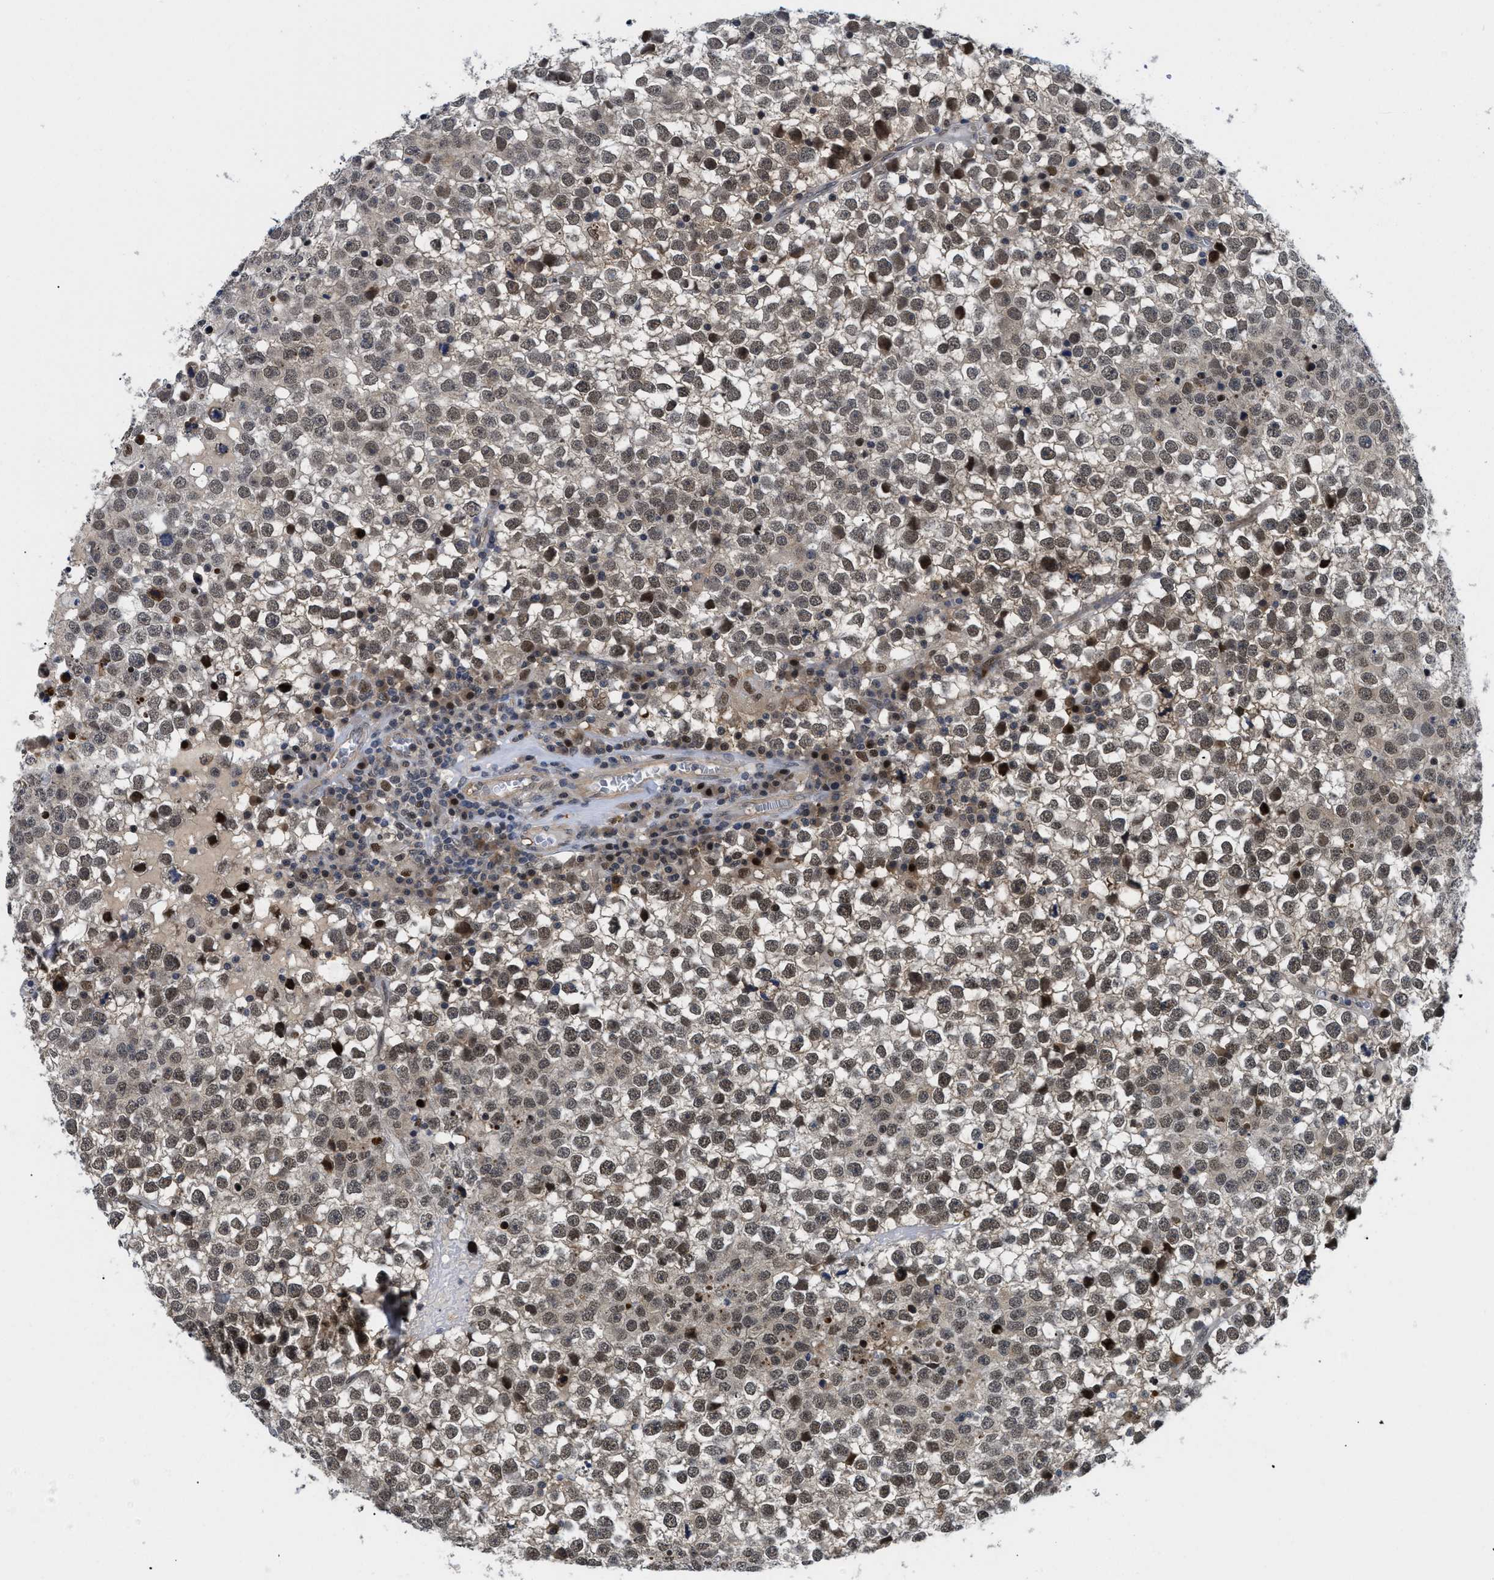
{"staining": {"intensity": "moderate", "quantity": ">75%", "location": "nuclear"}, "tissue": "testis cancer", "cell_type": "Tumor cells", "image_type": "cancer", "snomed": [{"axis": "morphology", "description": "Seminoma, NOS"}, {"axis": "topography", "description": "Testis"}], "caption": "Immunohistochemistry (IHC) (DAB (3,3'-diaminobenzidine)) staining of human testis cancer (seminoma) exhibits moderate nuclear protein positivity in about >75% of tumor cells. (IHC, brightfield microscopy, high magnification).", "gene": "SLC29A2", "patient": {"sex": "male", "age": 65}}